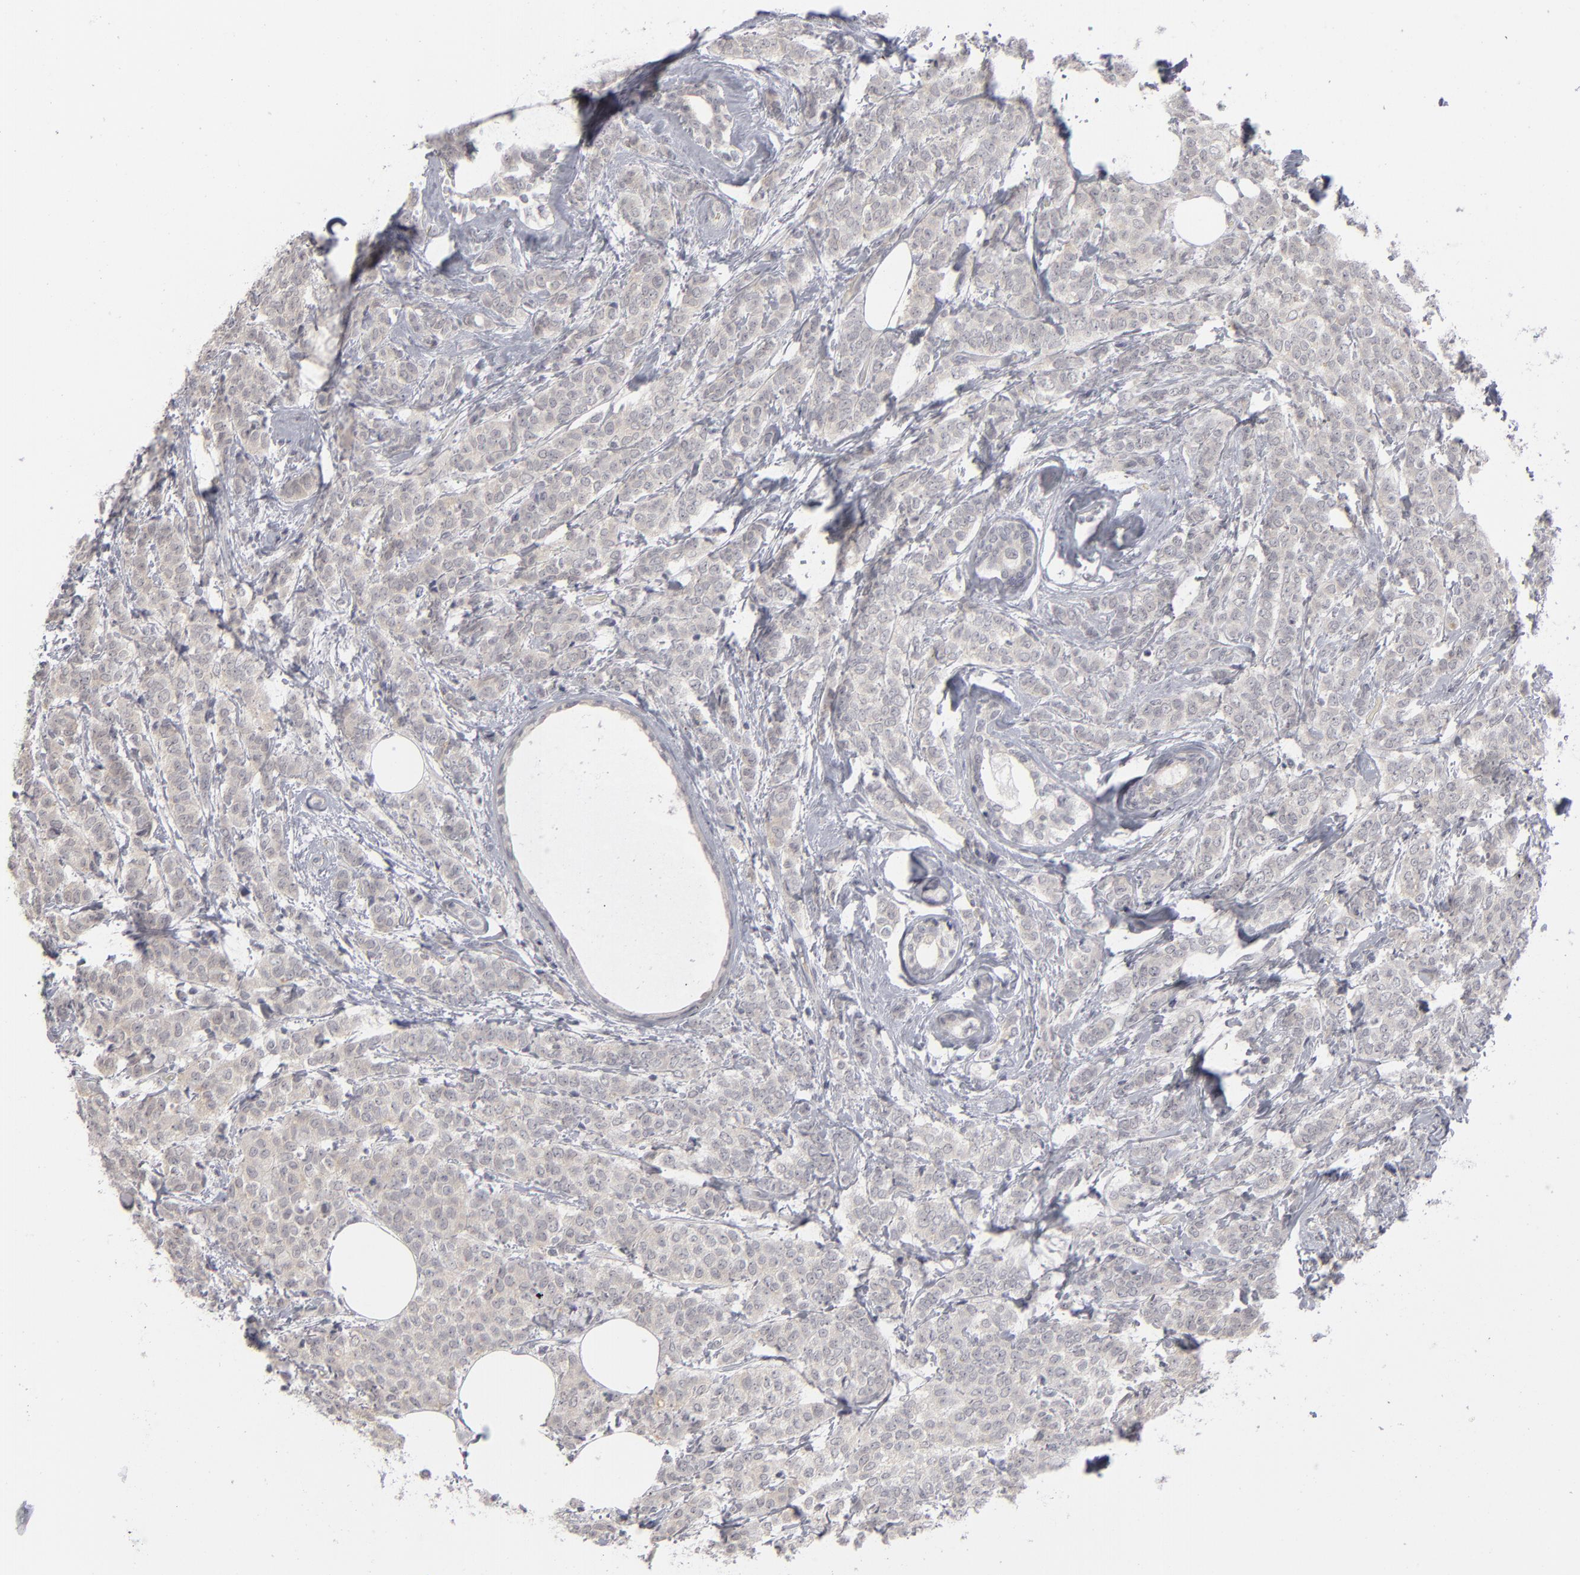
{"staining": {"intensity": "negative", "quantity": "none", "location": "none"}, "tissue": "breast cancer", "cell_type": "Tumor cells", "image_type": "cancer", "snomed": [{"axis": "morphology", "description": "Lobular carcinoma"}, {"axis": "topography", "description": "Breast"}], "caption": "High magnification brightfield microscopy of lobular carcinoma (breast) stained with DAB (3,3'-diaminobenzidine) (brown) and counterstained with hematoxylin (blue): tumor cells show no significant positivity.", "gene": "KIAA1210", "patient": {"sex": "female", "age": 60}}